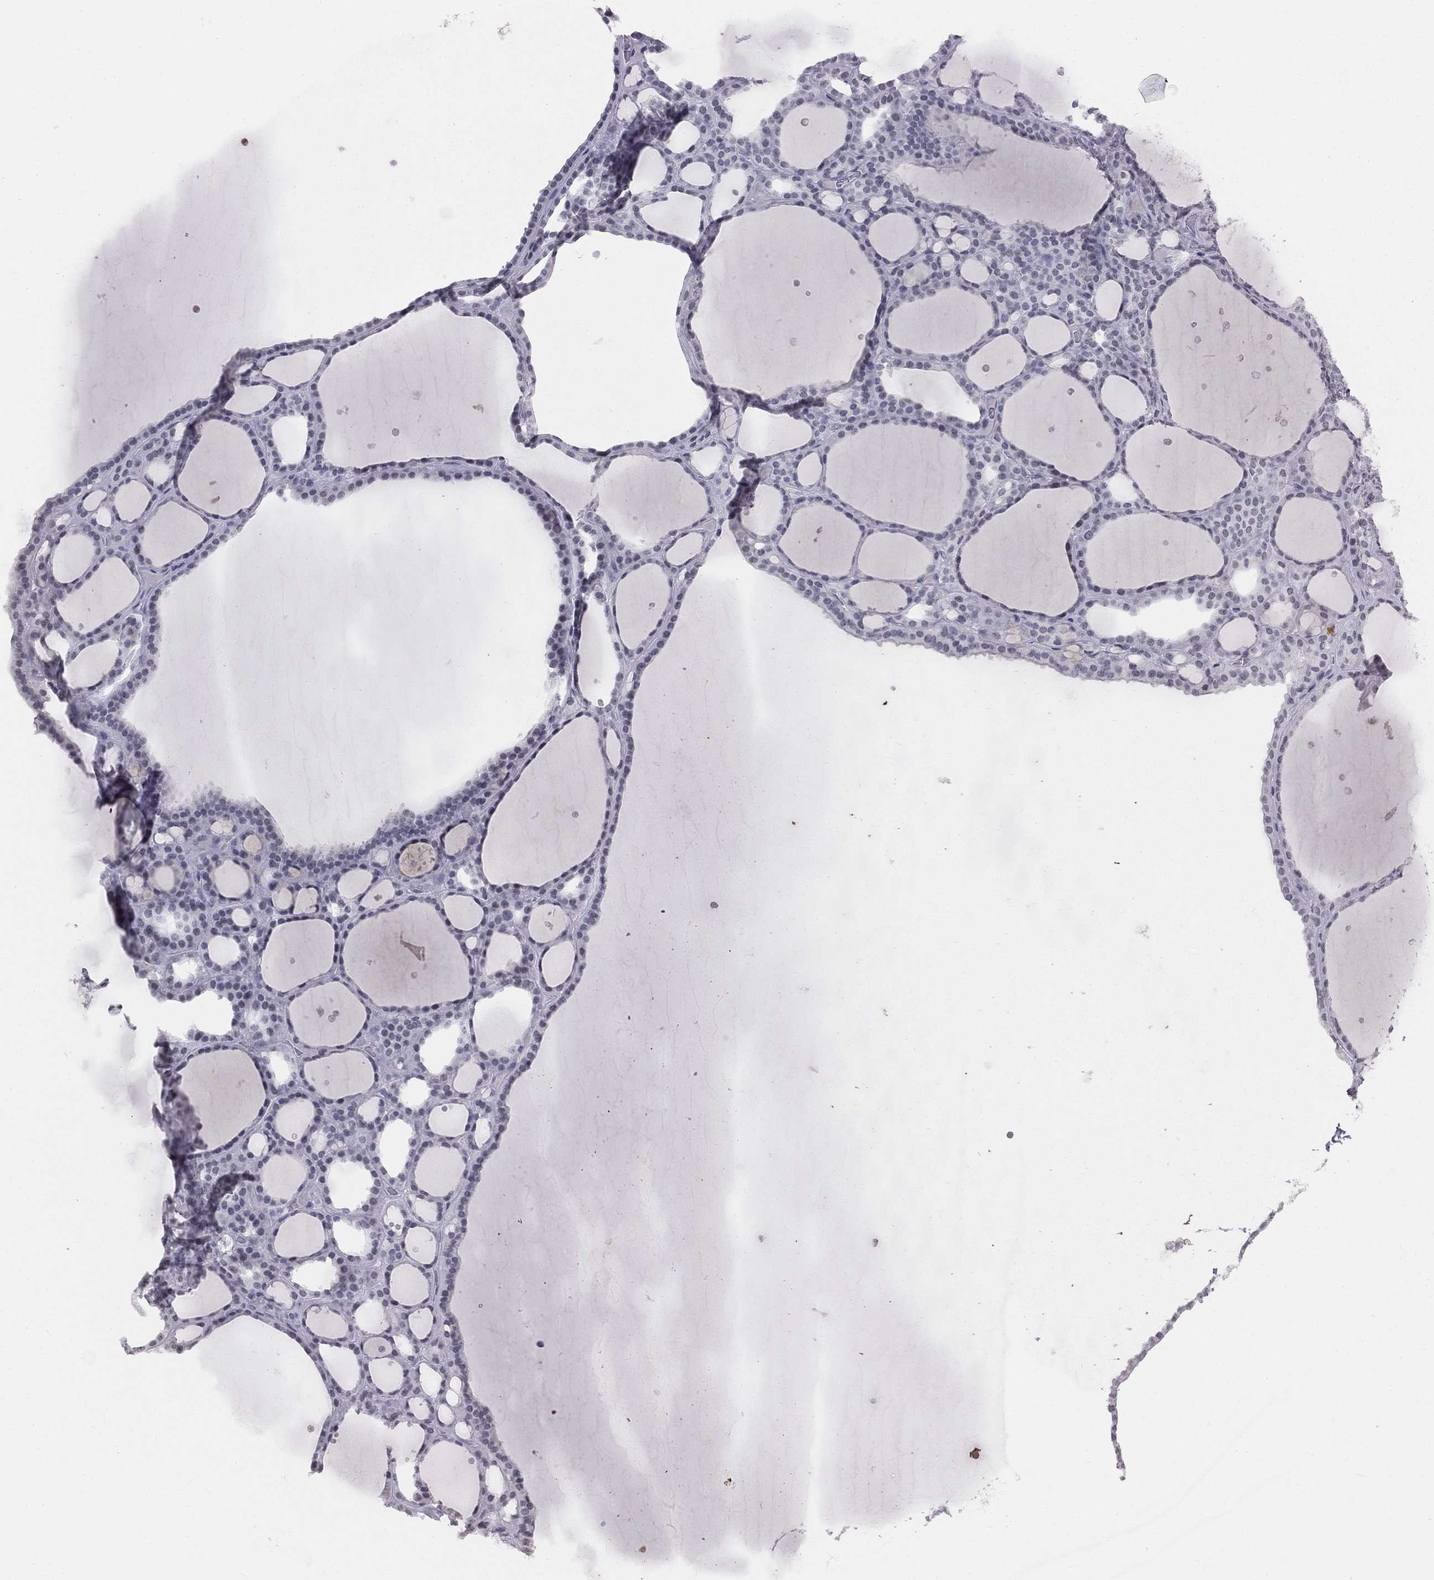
{"staining": {"intensity": "negative", "quantity": "none", "location": "none"}, "tissue": "thyroid gland", "cell_type": "Glandular cells", "image_type": "normal", "snomed": [{"axis": "morphology", "description": "Normal tissue, NOS"}, {"axis": "topography", "description": "Thyroid gland"}], "caption": "Immunohistochemical staining of unremarkable human thyroid gland displays no significant expression in glandular cells.", "gene": "DMKN", "patient": {"sex": "male", "age": 63}}